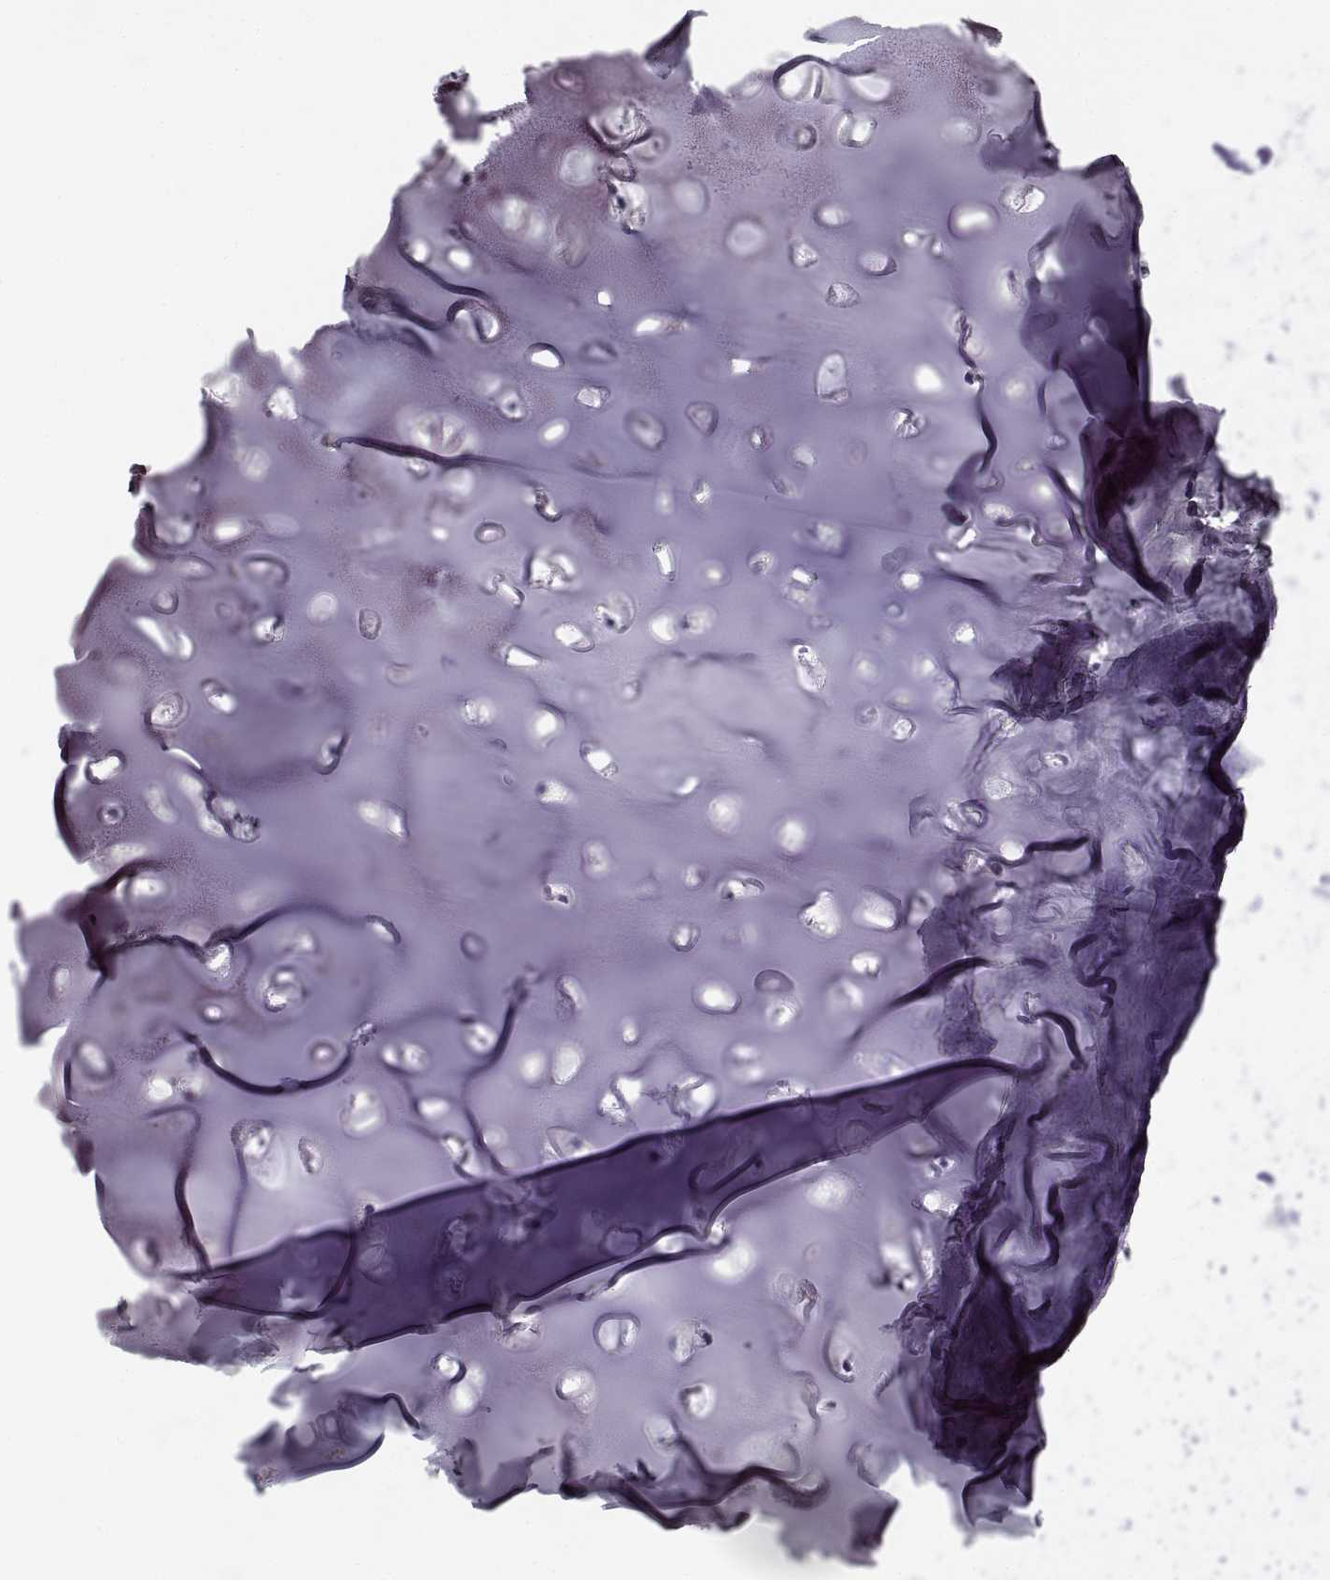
{"staining": {"intensity": "negative", "quantity": "none", "location": "none"}, "tissue": "soft tissue", "cell_type": "Chondrocytes", "image_type": "normal", "snomed": [{"axis": "morphology", "description": "Normal tissue, NOS"}, {"axis": "morphology", "description": "Squamous cell carcinoma, NOS"}, {"axis": "topography", "description": "Cartilage tissue"}, {"axis": "topography", "description": "Lung"}], "caption": "DAB (3,3'-diaminobenzidine) immunohistochemical staining of normal human soft tissue shows no significant staining in chondrocytes. Nuclei are stained in blue.", "gene": "RLBP1", "patient": {"sex": "male", "age": 66}}